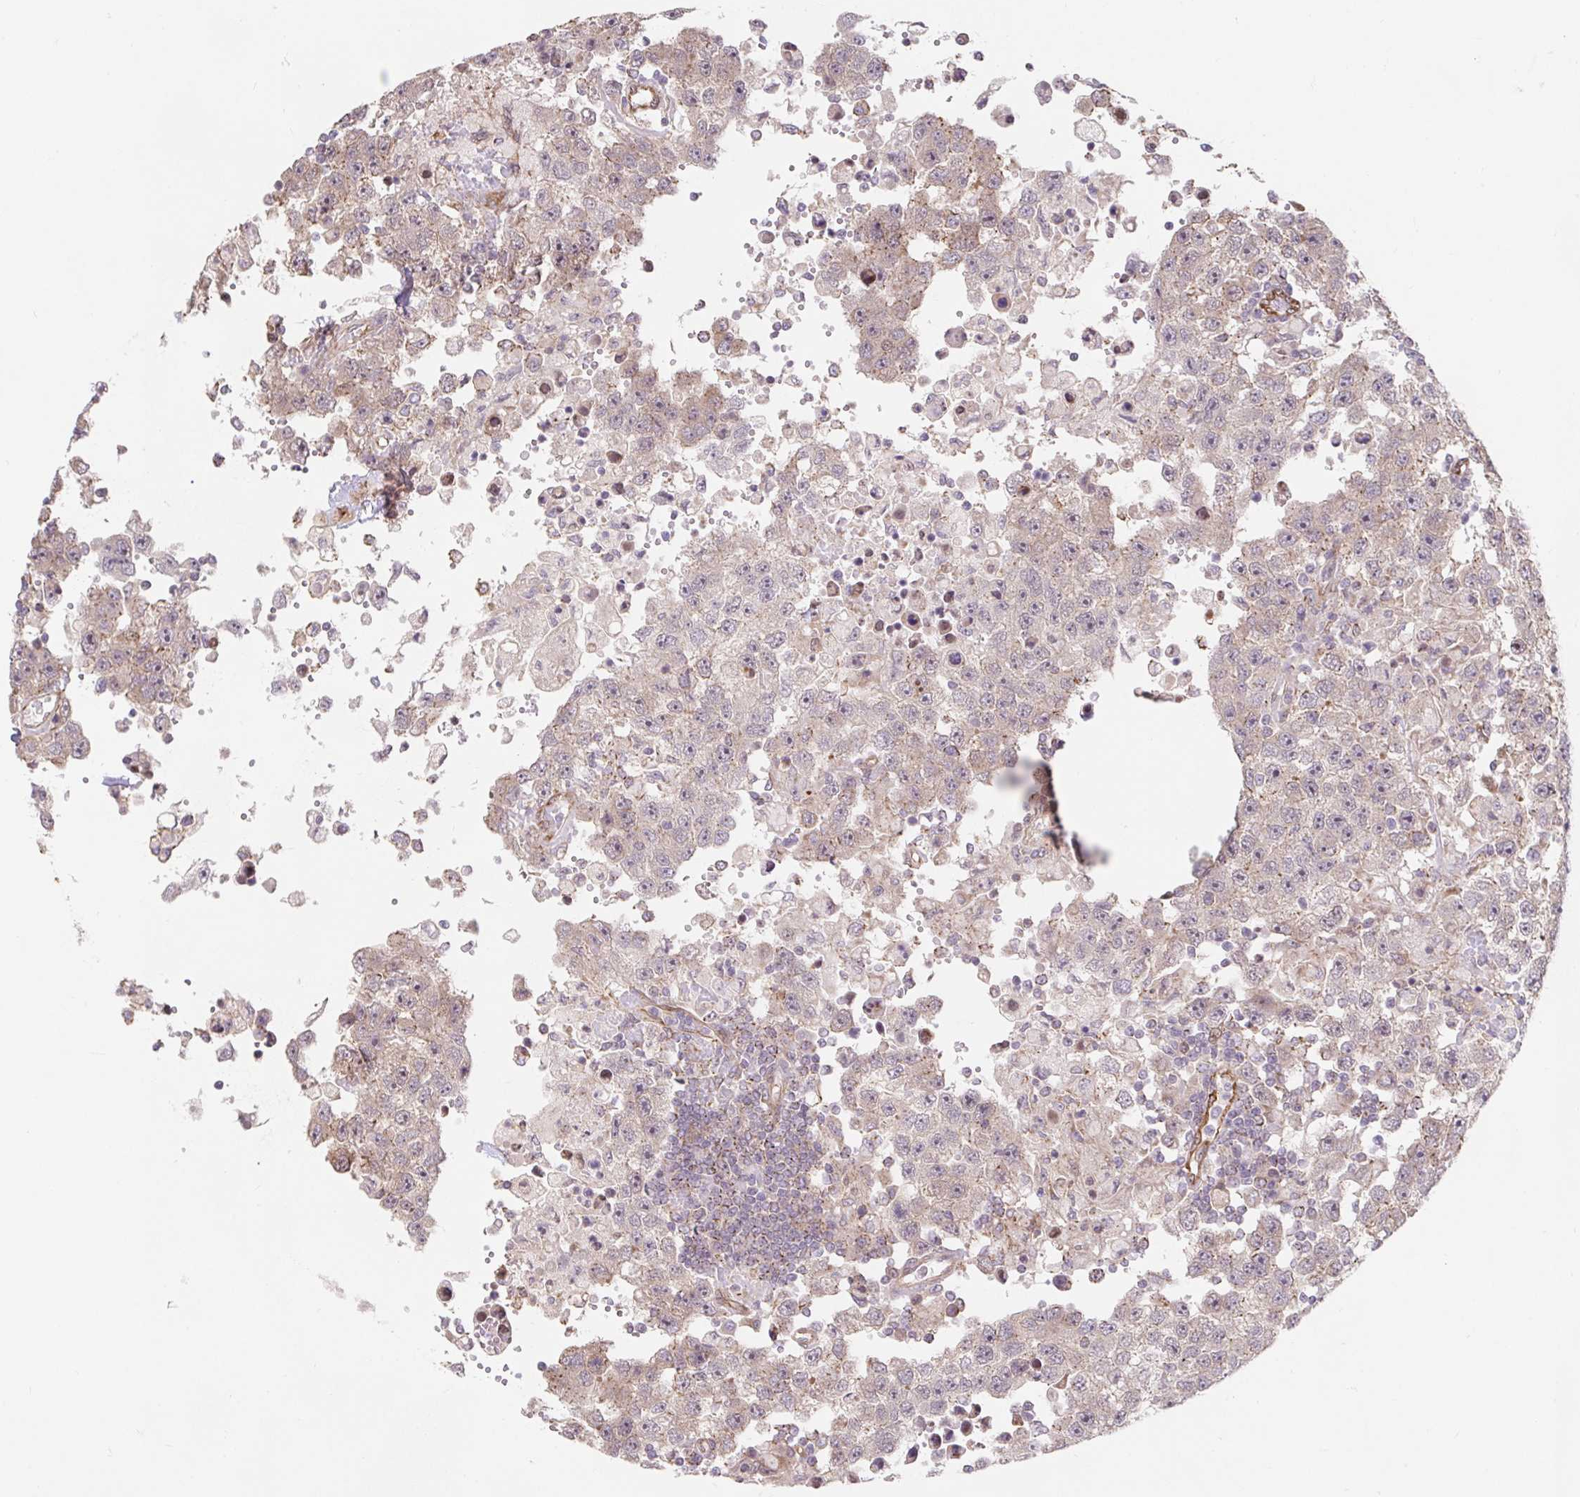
{"staining": {"intensity": "negative", "quantity": "none", "location": "none"}, "tissue": "testis cancer", "cell_type": "Tumor cells", "image_type": "cancer", "snomed": [{"axis": "morphology", "description": "Carcinoma, Embryonal, NOS"}, {"axis": "topography", "description": "Testis"}], "caption": "High power microscopy image of an immunohistochemistry (IHC) micrograph of testis cancer (embryonal carcinoma), revealing no significant positivity in tumor cells.", "gene": "LYPD5", "patient": {"sex": "male", "age": 83}}